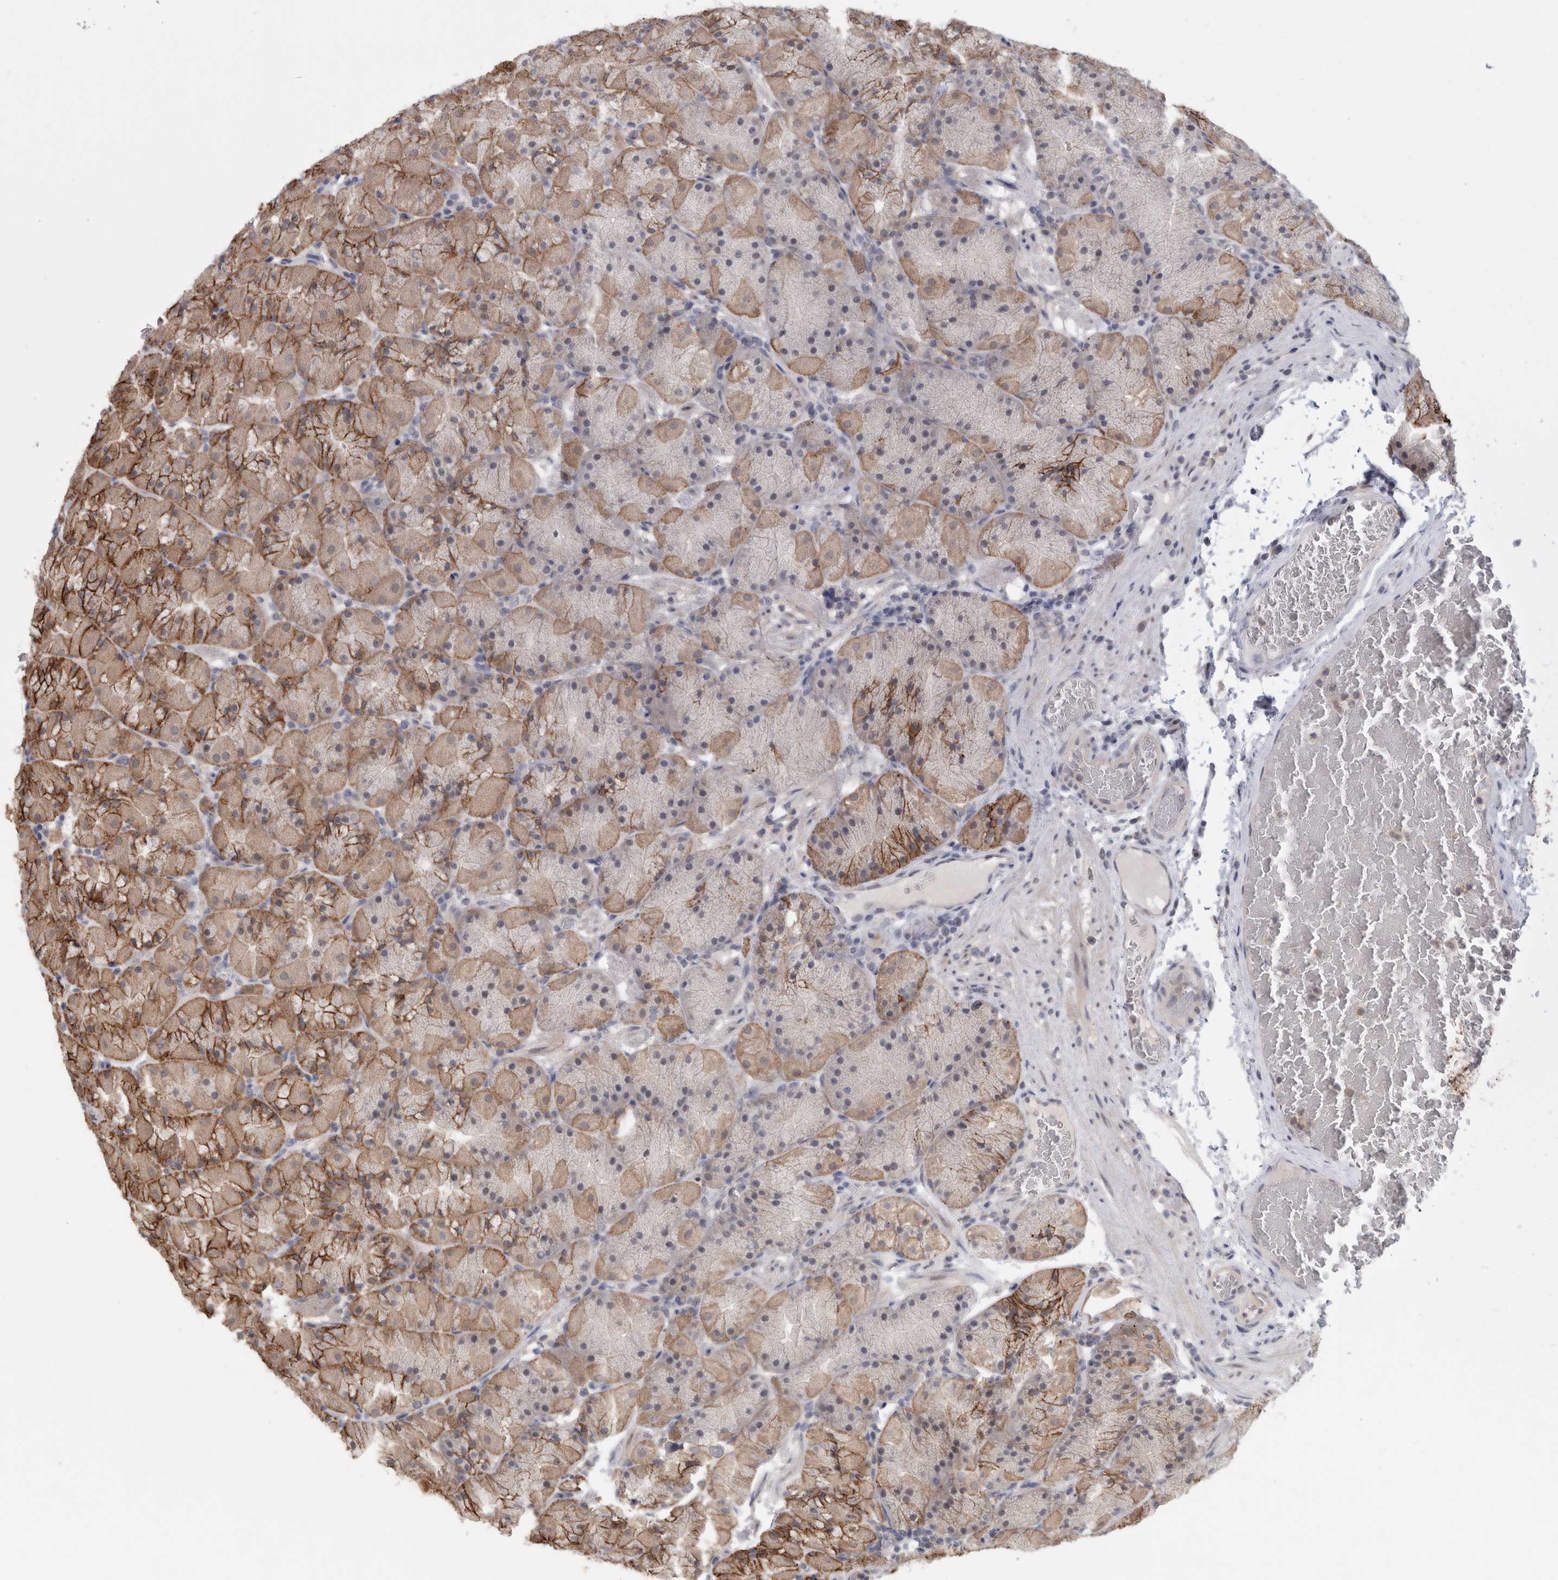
{"staining": {"intensity": "strong", "quantity": "25%-75%", "location": "cytoplasmic/membranous"}, "tissue": "stomach", "cell_type": "Glandular cells", "image_type": "normal", "snomed": [{"axis": "morphology", "description": "Normal tissue, NOS"}, {"axis": "topography", "description": "Stomach, upper"}, {"axis": "topography", "description": "Stomach"}], "caption": "Brown immunohistochemical staining in normal stomach reveals strong cytoplasmic/membranous expression in about 25%-75% of glandular cells. Nuclei are stained in blue.", "gene": "PIGP", "patient": {"sex": "male", "age": 48}}